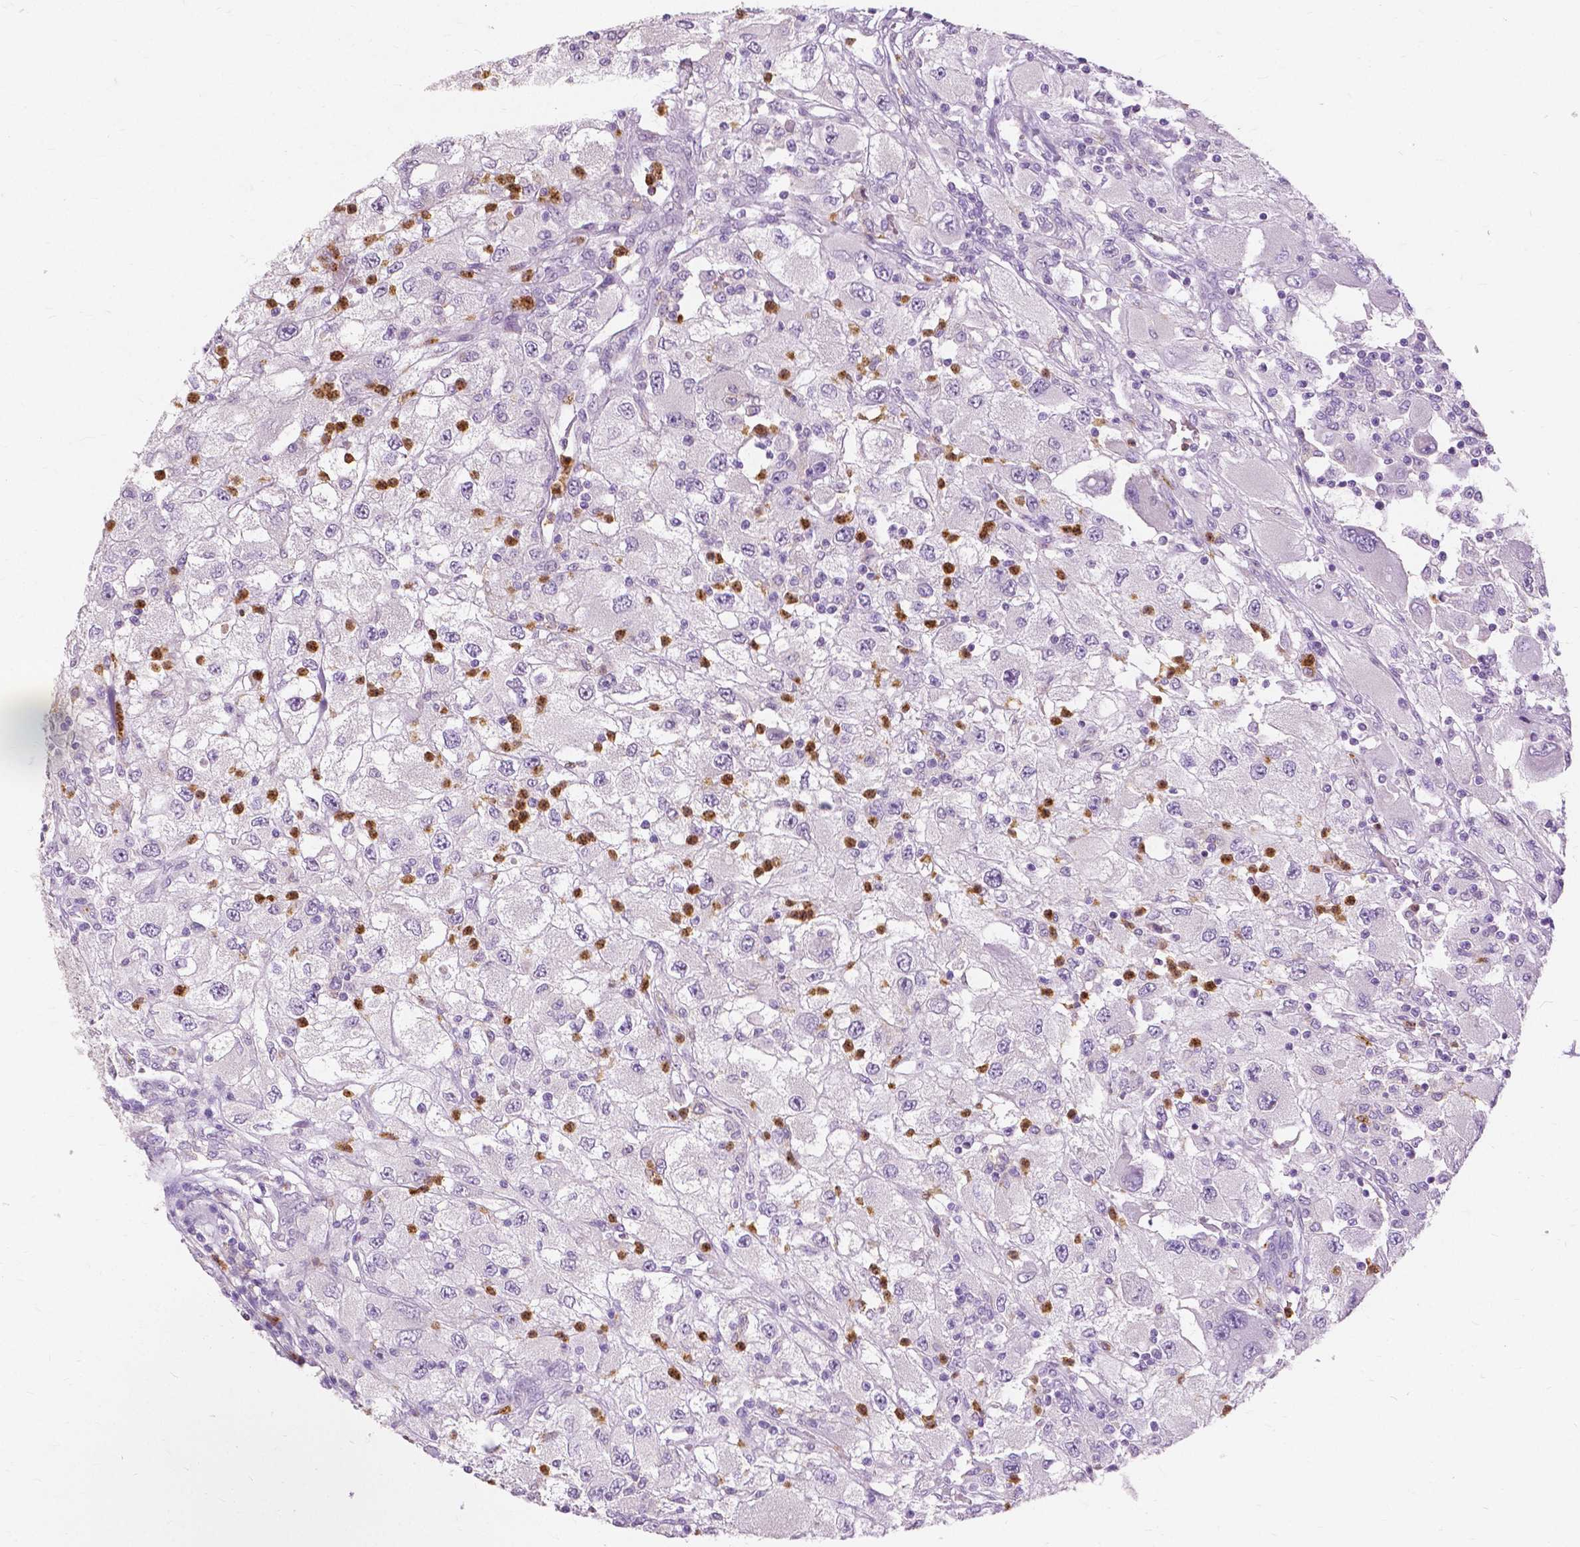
{"staining": {"intensity": "negative", "quantity": "none", "location": "none"}, "tissue": "renal cancer", "cell_type": "Tumor cells", "image_type": "cancer", "snomed": [{"axis": "morphology", "description": "Adenocarcinoma, NOS"}, {"axis": "topography", "description": "Kidney"}], "caption": "The micrograph demonstrates no staining of tumor cells in renal adenocarcinoma.", "gene": "CXCR2", "patient": {"sex": "female", "age": 67}}